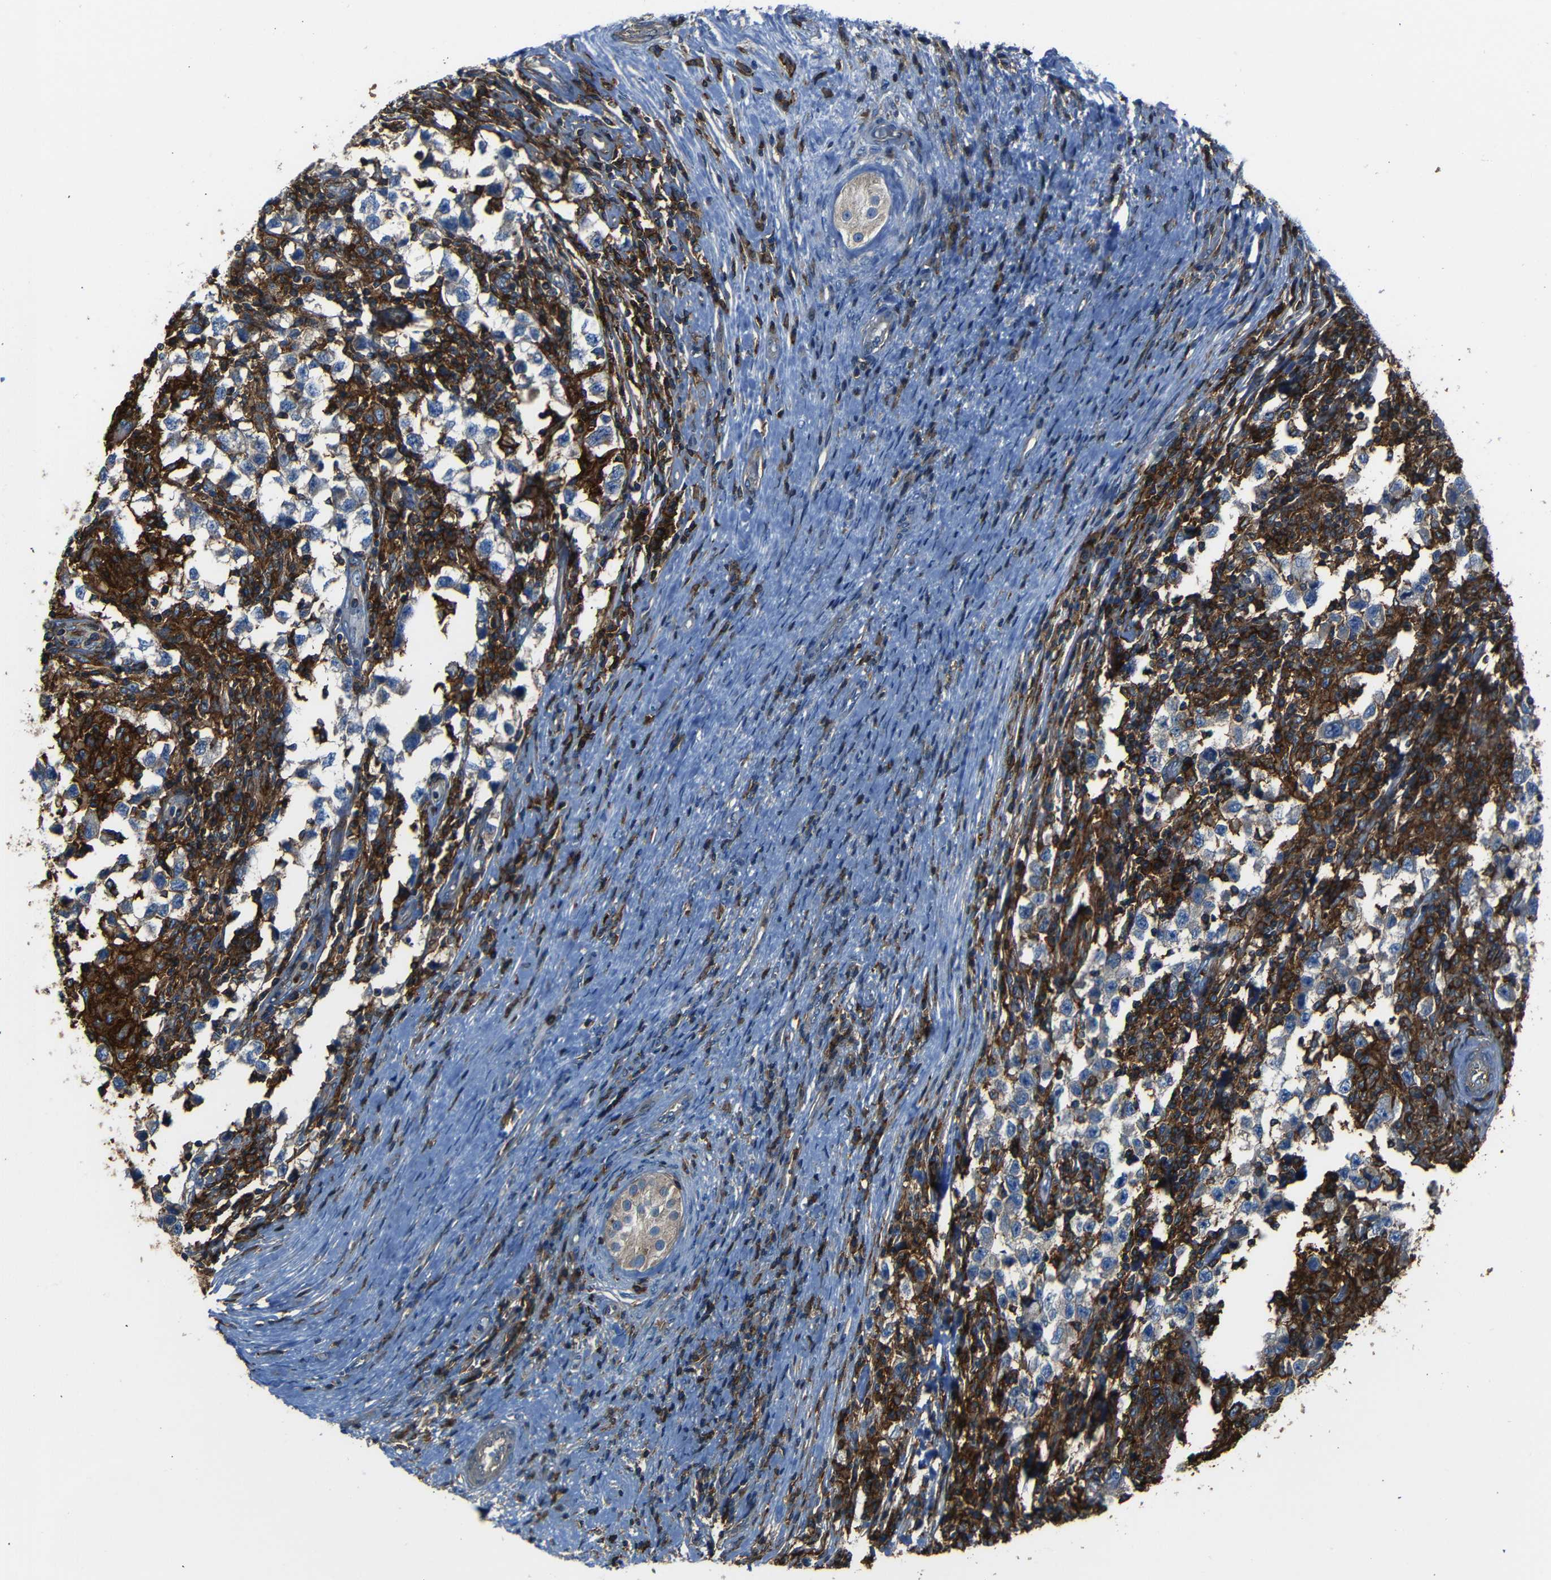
{"staining": {"intensity": "negative", "quantity": "none", "location": "none"}, "tissue": "testis cancer", "cell_type": "Tumor cells", "image_type": "cancer", "snomed": [{"axis": "morphology", "description": "Carcinoma, Embryonal, NOS"}, {"axis": "topography", "description": "Testis"}], "caption": "This photomicrograph is of embryonal carcinoma (testis) stained with immunohistochemistry (IHC) to label a protein in brown with the nuclei are counter-stained blue. There is no staining in tumor cells. (DAB immunohistochemistry visualized using brightfield microscopy, high magnification).", "gene": "ADGRE5", "patient": {"sex": "male", "age": 21}}